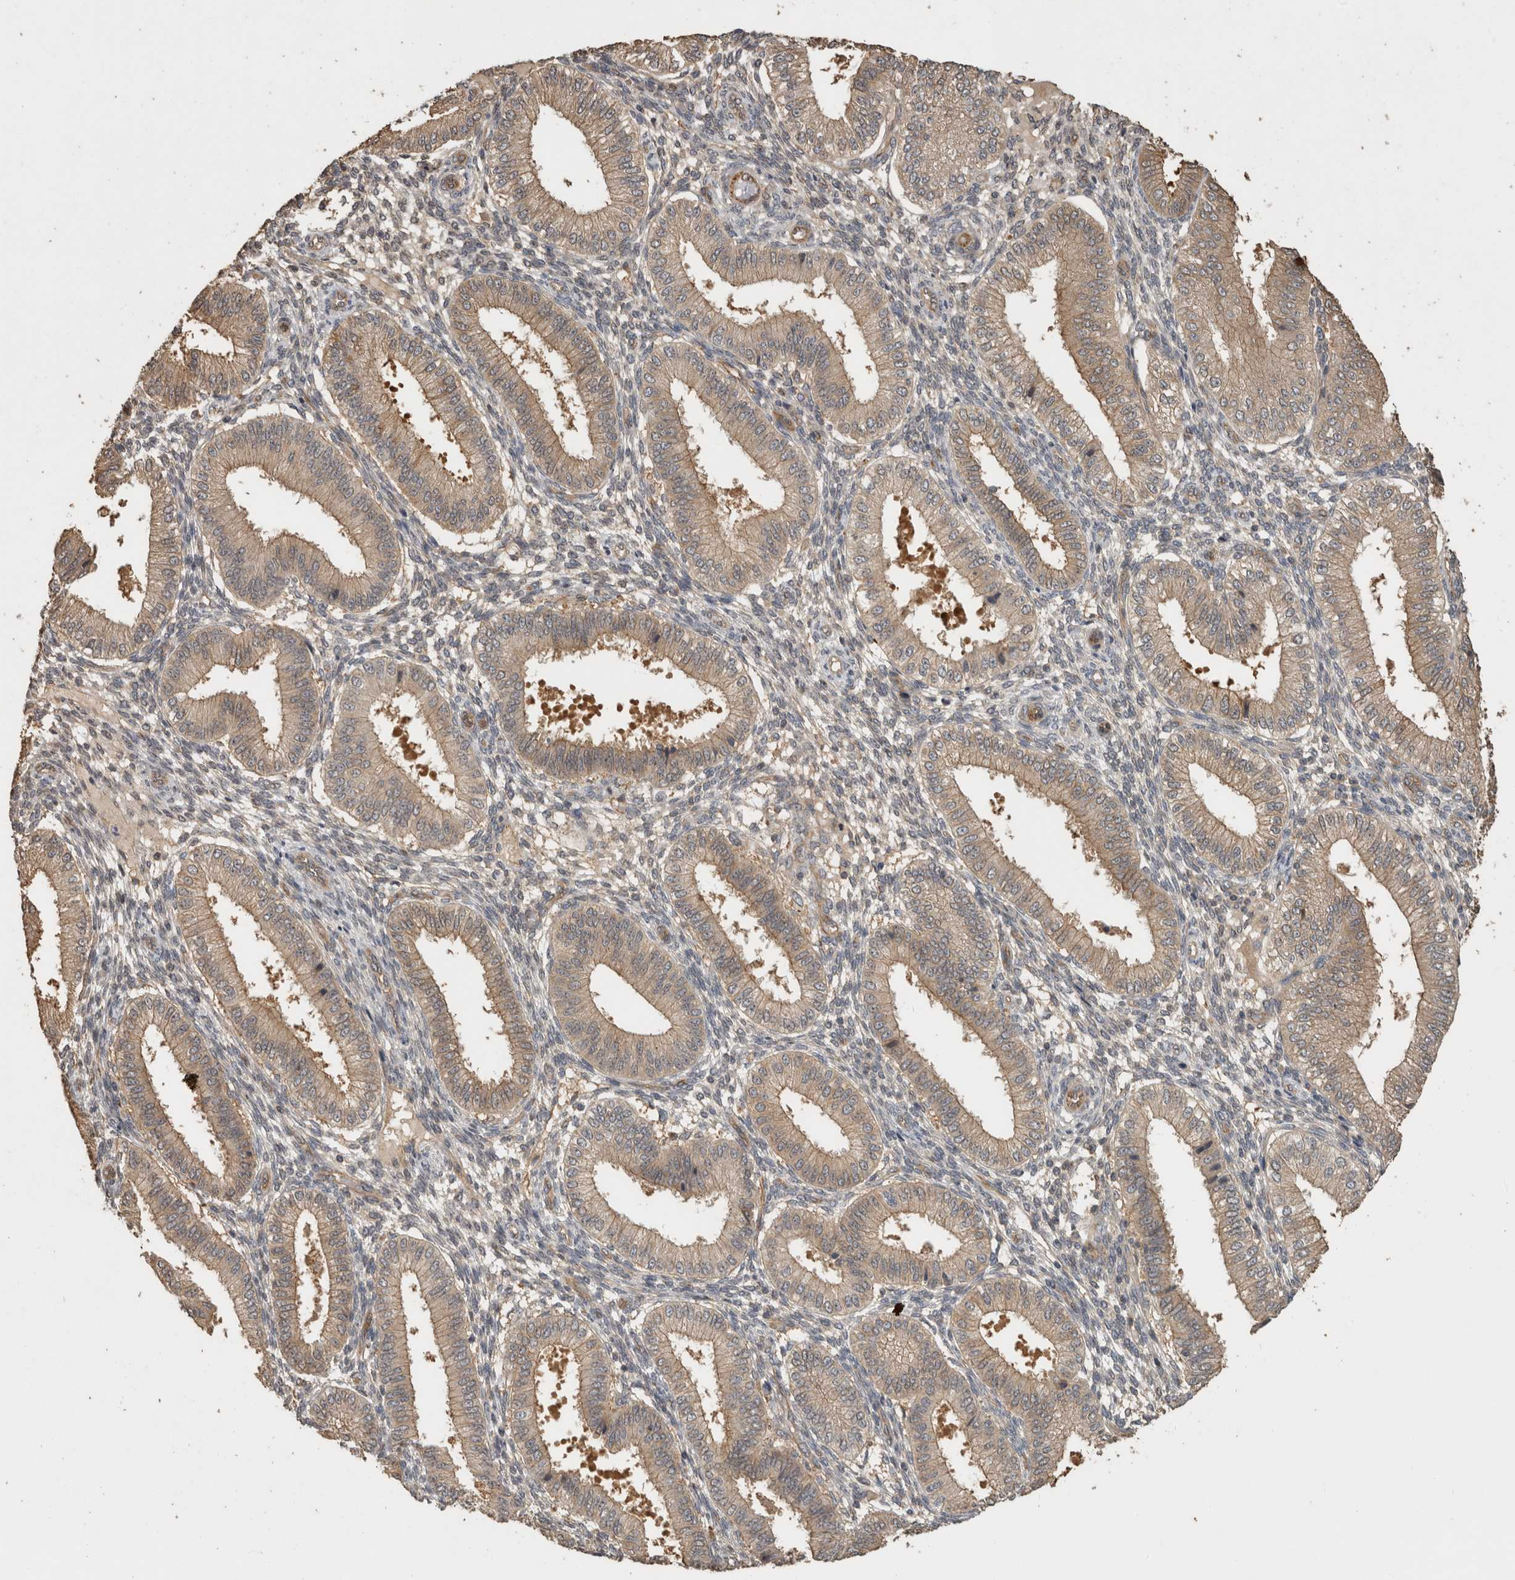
{"staining": {"intensity": "negative", "quantity": "none", "location": "none"}, "tissue": "endometrium", "cell_type": "Cells in endometrial stroma", "image_type": "normal", "snomed": [{"axis": "morphology", "description": "Normal tissue, NOS"}, {"axis": "topography", "description": "Endometrium"}], "caption": "This photomicrograph is of benign endometrium stained with immunohistochemistry to label a protein in brown with the nuclei are counter-stained blue. There is no expression in cells in endometrial stroma.", "gene": "RHPN1", "patient": {"sex": "female", "age": 39}}